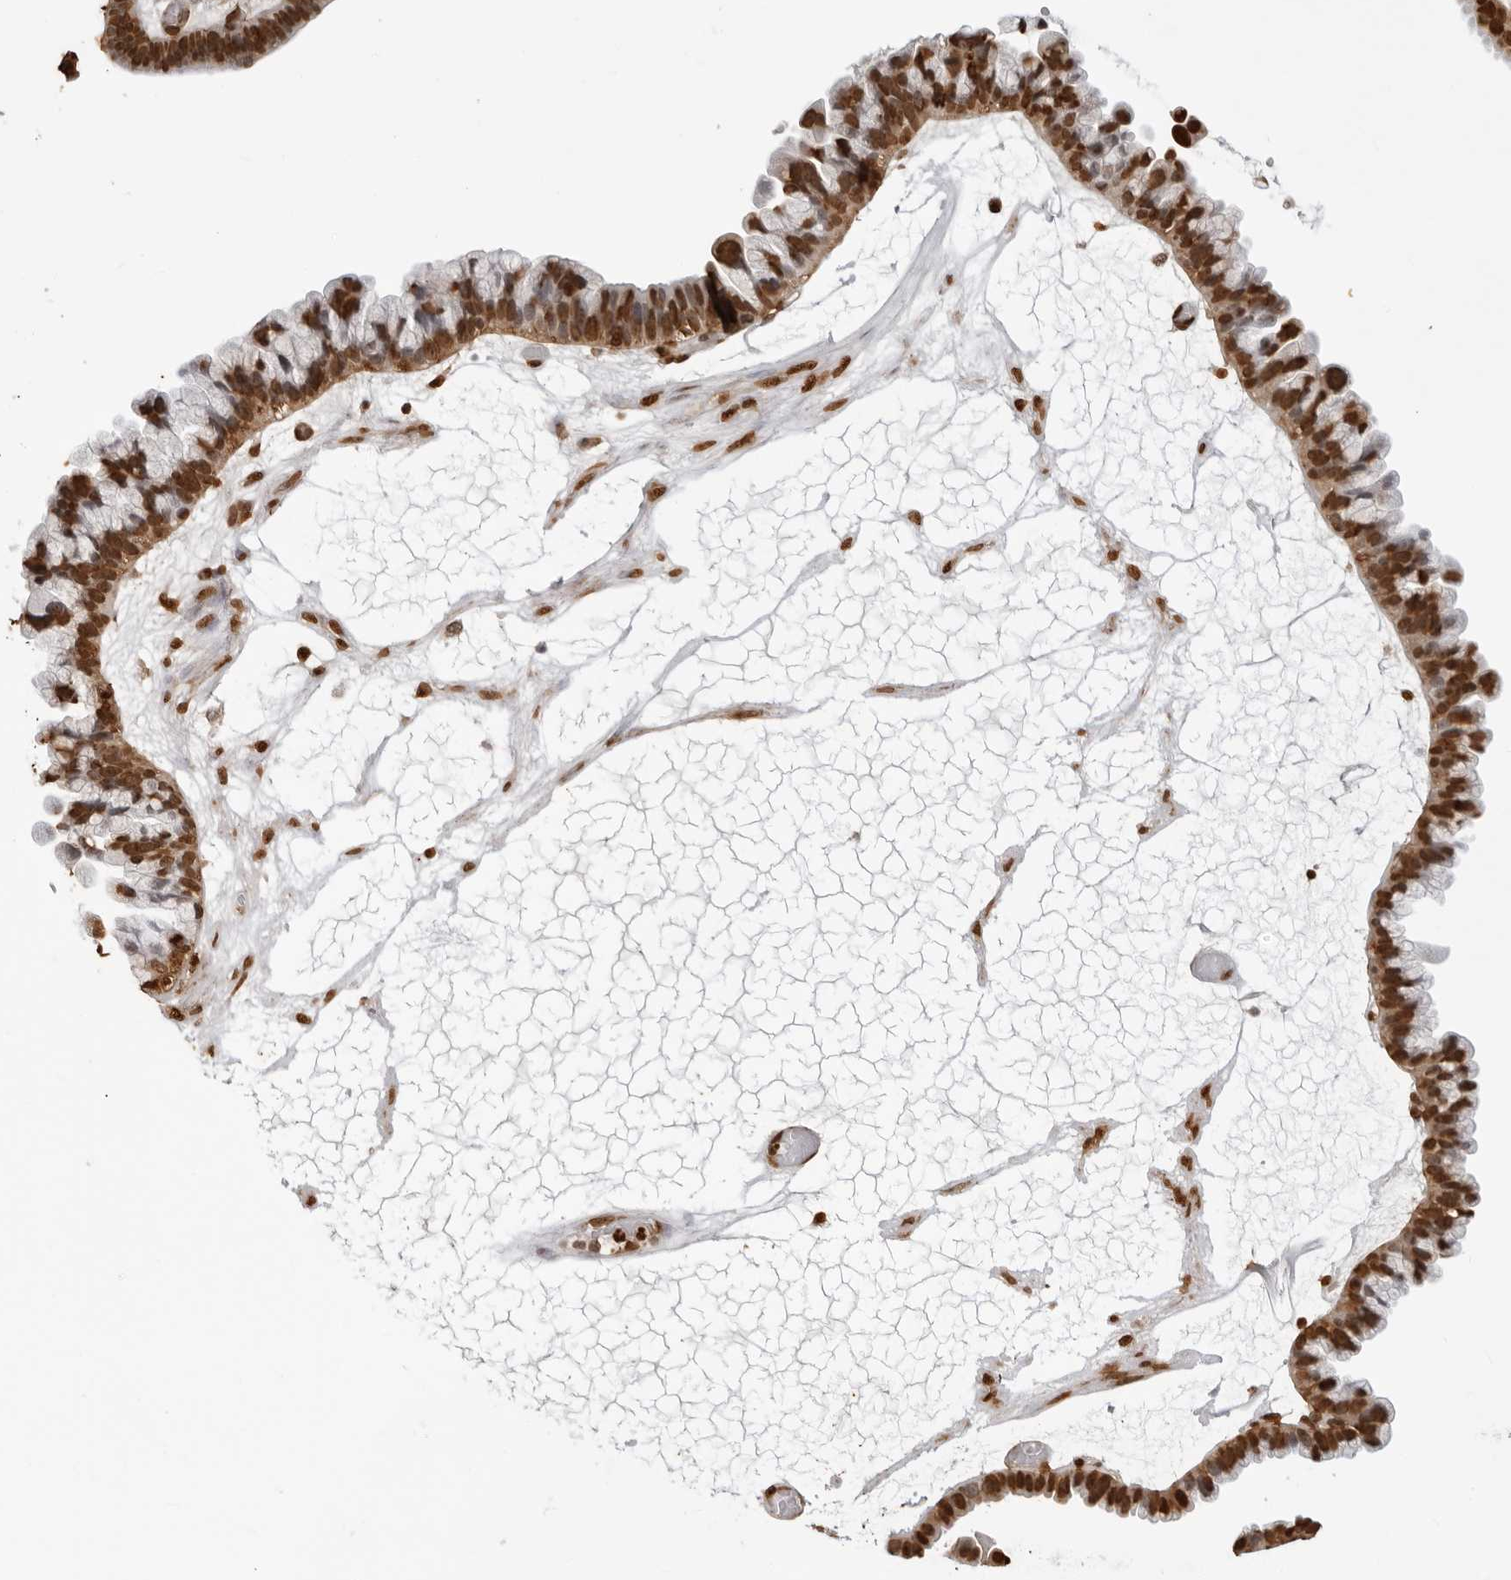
{"staining": {"intensity": "strong", "quantity": ">75%", "location": "nuclear"}, "tissue": "ovarian cancer", "cell_type": "Tumor cells", "image_type": "cancer", "snomed": [{"axis": "morphology", "description": "Cystadenocarcinoma, serous, NOS"}, {"axis": "topography", "description": "Ovary"}], "caption": "Strong nuclear positivity is seen in approximately >75% of tumor cells in ovarian serous cystadenocarcinoma.", "gene": "ZFP91", "patient": {"sex": "female", "age": 56}}